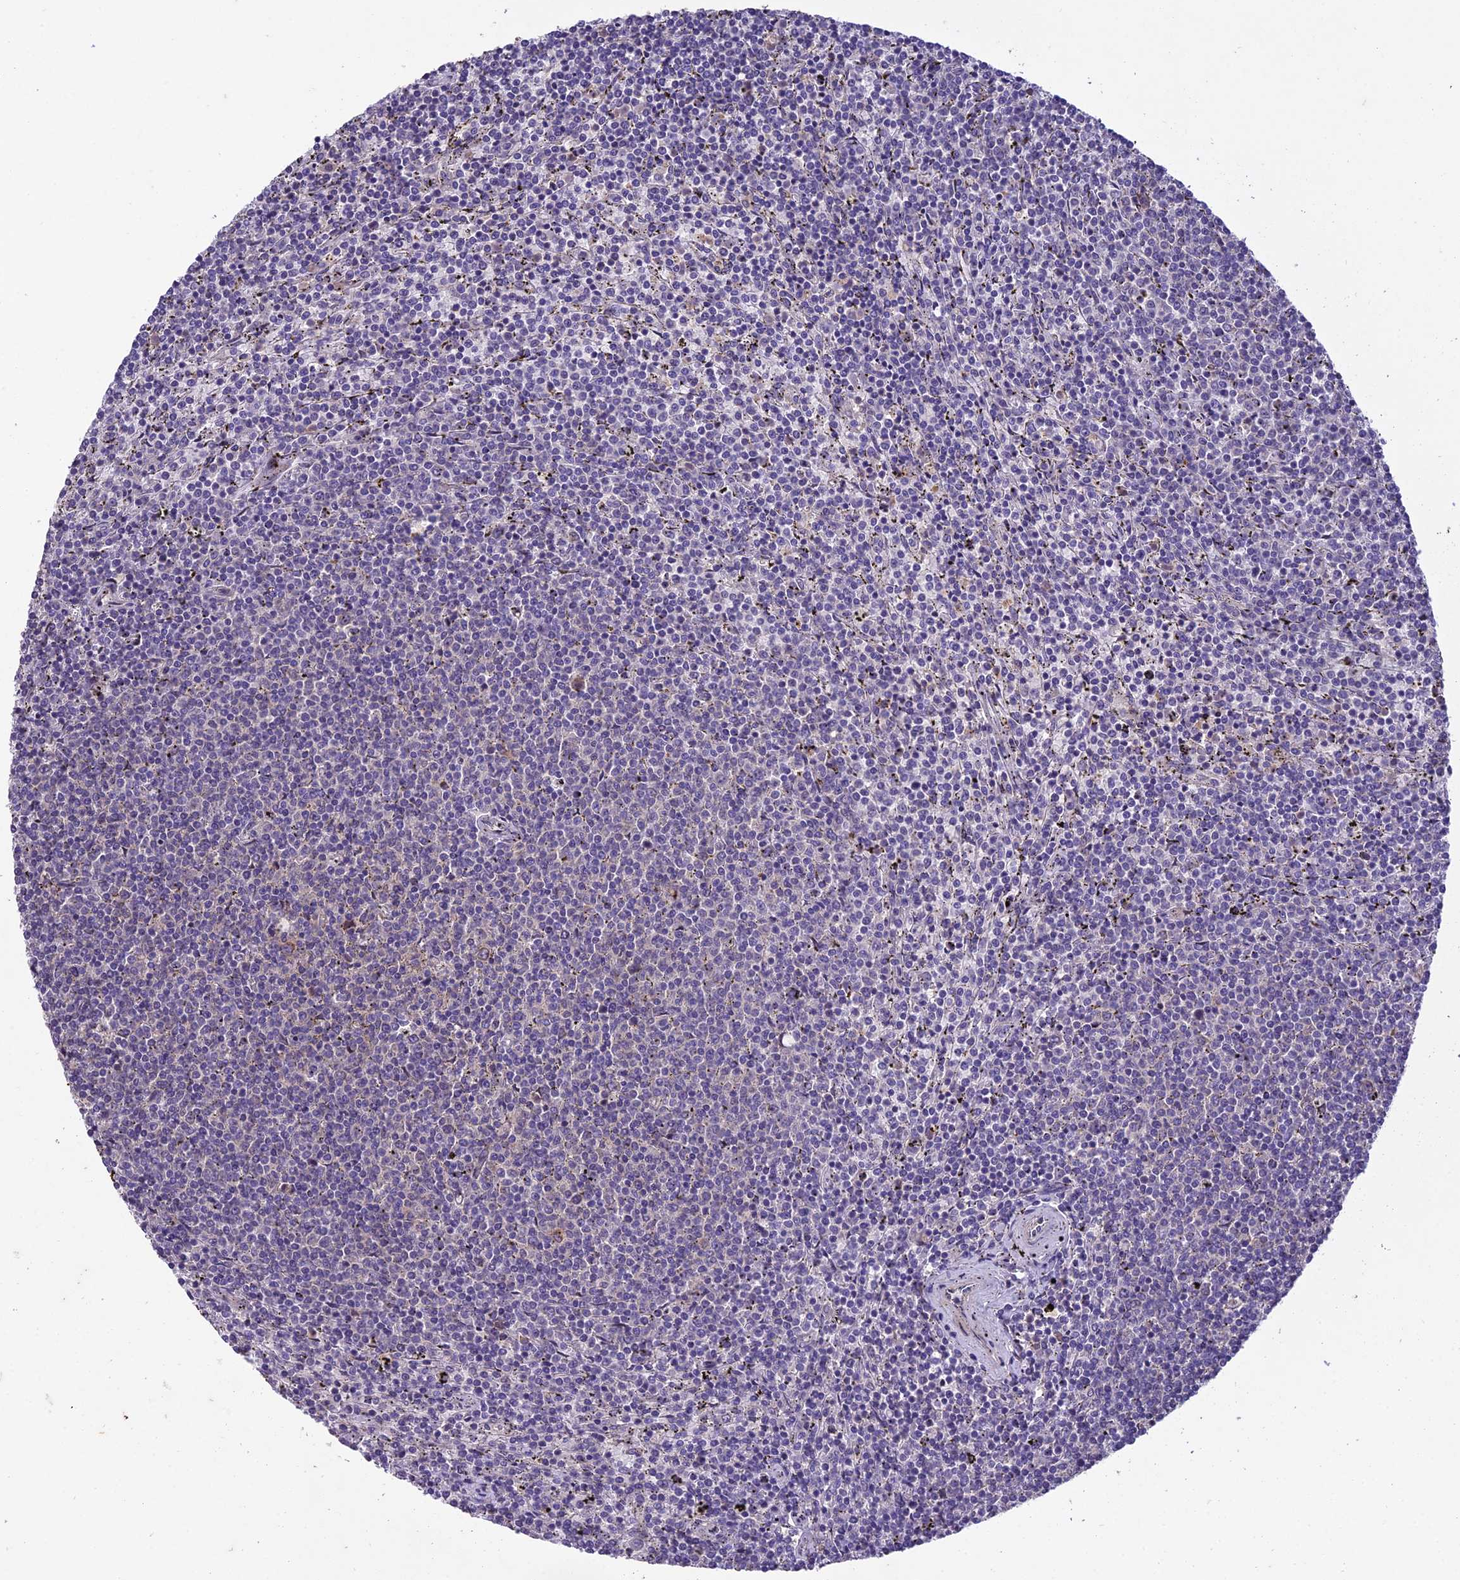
{"staining": {"intensity": "negative", "quantity": "none", "location": "none"}, "tissue": "lymphoma", "cell_type": "Tumor cells", "image_type": "cancer", "snomed": [{"axis": "morphology", "description": "Malignant lymphoma, non-Hodgkin's type, Low grade"}, {"axis": "topography", "description": "Spleen"}], "caption": "An immunohistochemistry photomicrograph of malignant lymphoma, non-Hodgkin's type (low-grade) is shown. There is no staining in tumor cells of malignant lymphoma, non-Hodgkin's type (low-grade). The staining is performed using DAB brown chromogen with nuclei counter-stained in using hematoxylin.", "gene": "CENPL", "patient": {"sex": "female", "age": 50}}